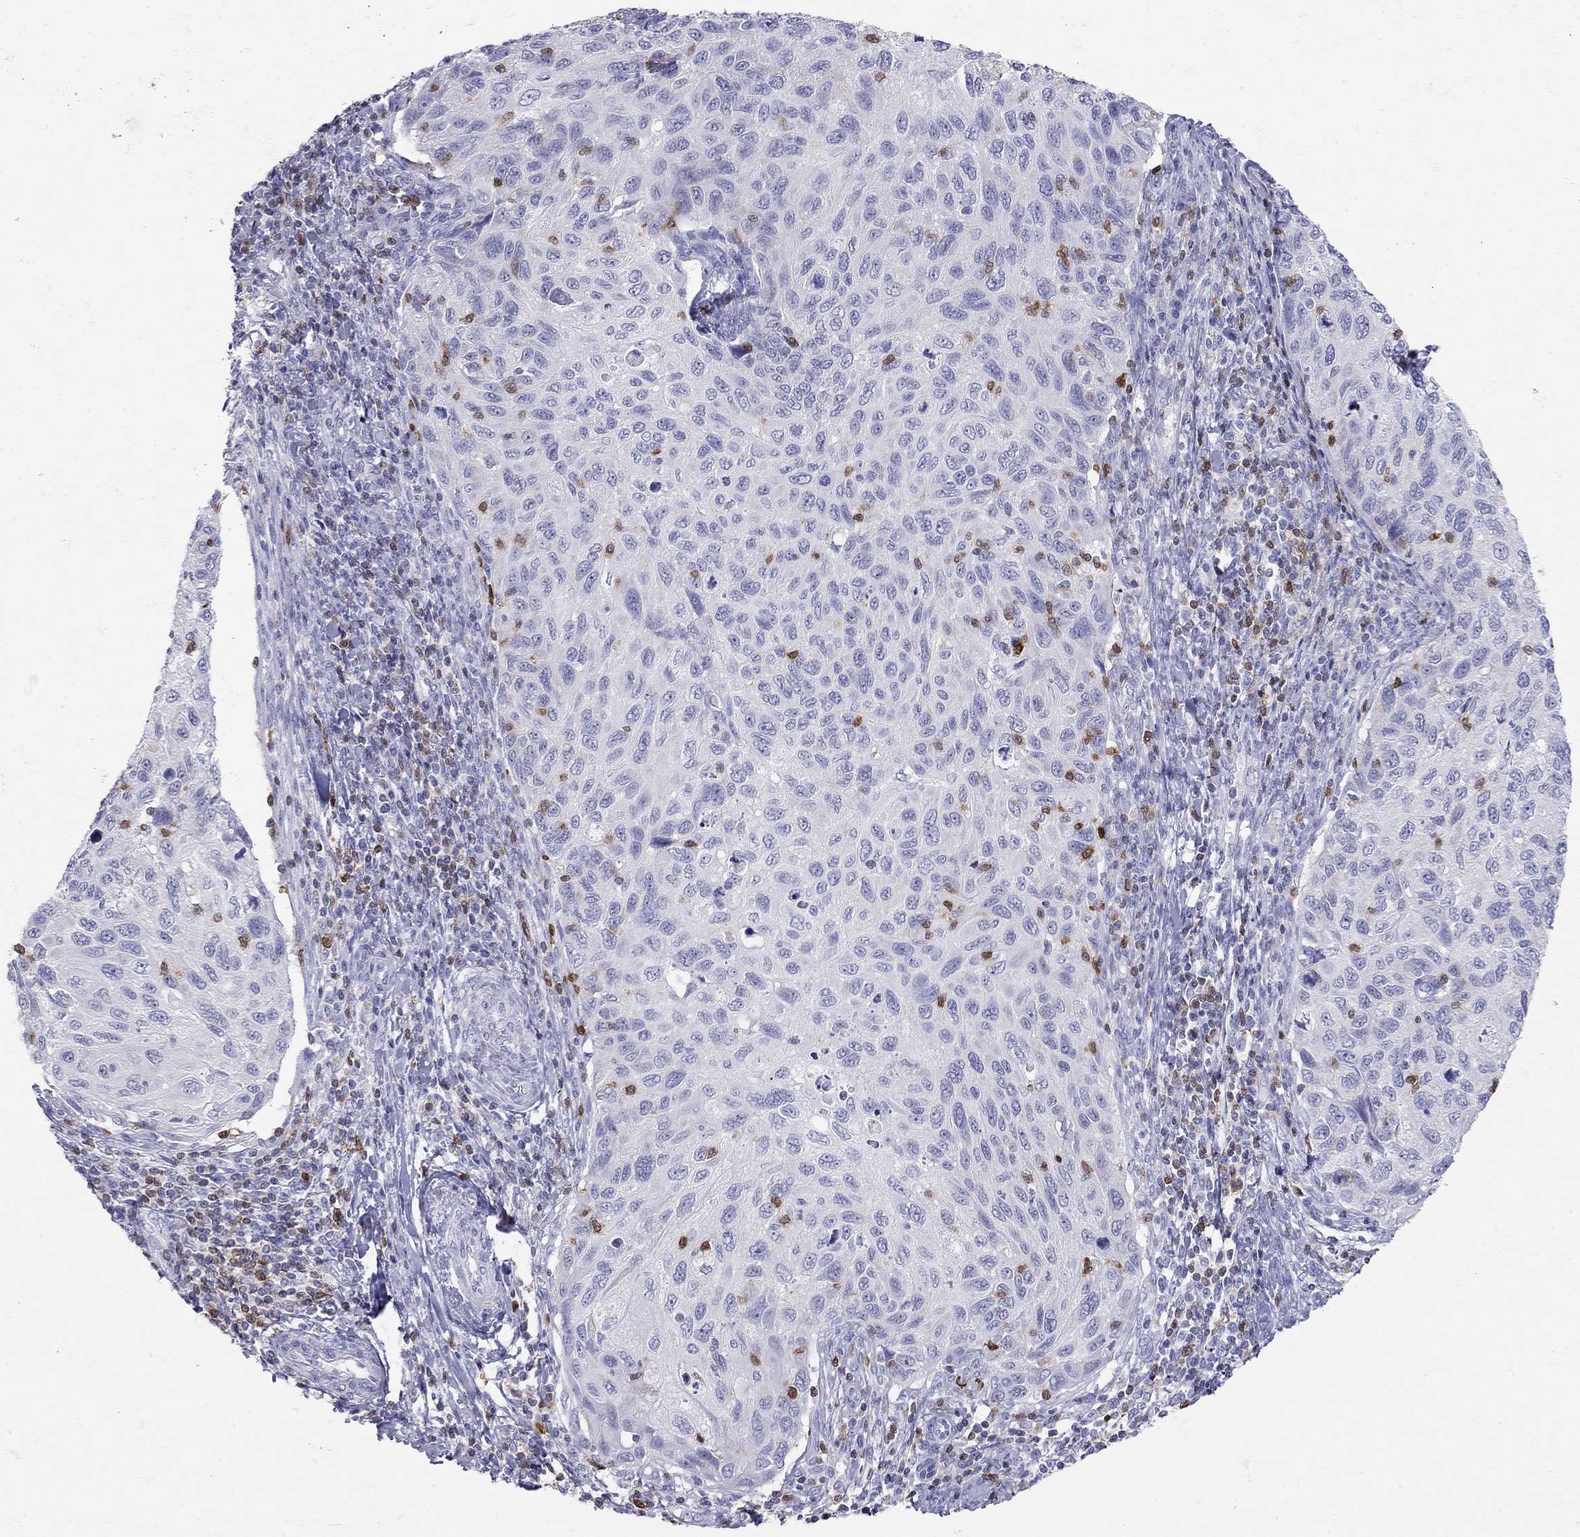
{"staining": {"intensity": "negative", "quantity": "none", "location": "none"}, "tissue": "cervical cancer", "cell_type": "Tumor cells", "image_type": "cancer", "snomed": [{"axis": "morphology", "description": "Squamous cell carcinoma, NOS"}, {"axis": "topography", "description": "Cervix"}], "caption": "The photomicrograph displays no staining of tumor cells in cervical cancer (squamous cell carcinoma).", "gene": "SH2D2A", "patient": {"sex": "female", "age": 70}}